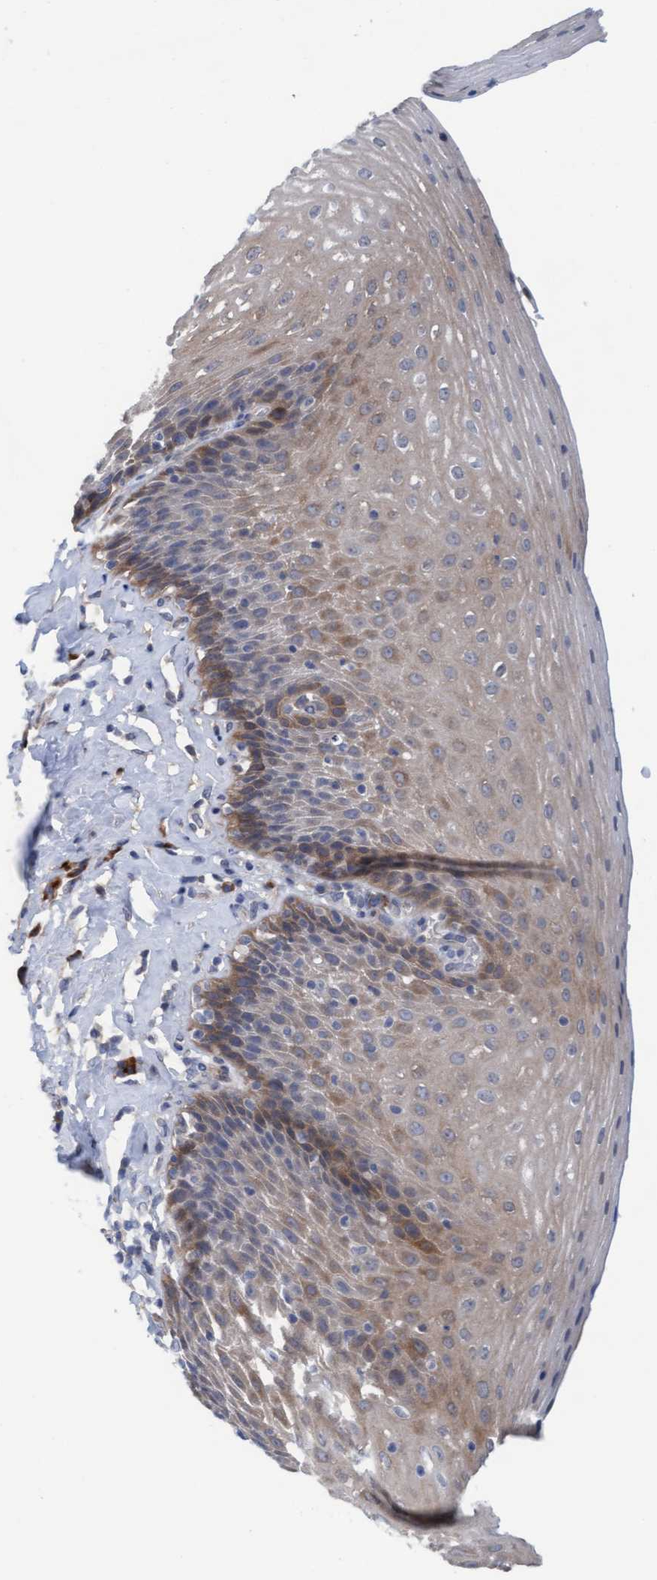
{"staining": {"intensity": "moderate", "quantity": ">75%", "location": "cytoplasmic/membranous"}, "tissue": "esophagus", "cell_type": "Squamous epithelial cells", "image_type": "normal", "snomed": [{"axis": "morphology", "description": "Normal tissue, NOS"}, {"axis": "topography", "description": "Esophagus"}], "caption": "Protein expression analysis of benign human esophagus reveals moderate cytoplasmic/membranous expression in approximately >75% of squamous epithelial cells.", "gene": "PLCD1", "patient": {"sex": "female", "age": 61}}